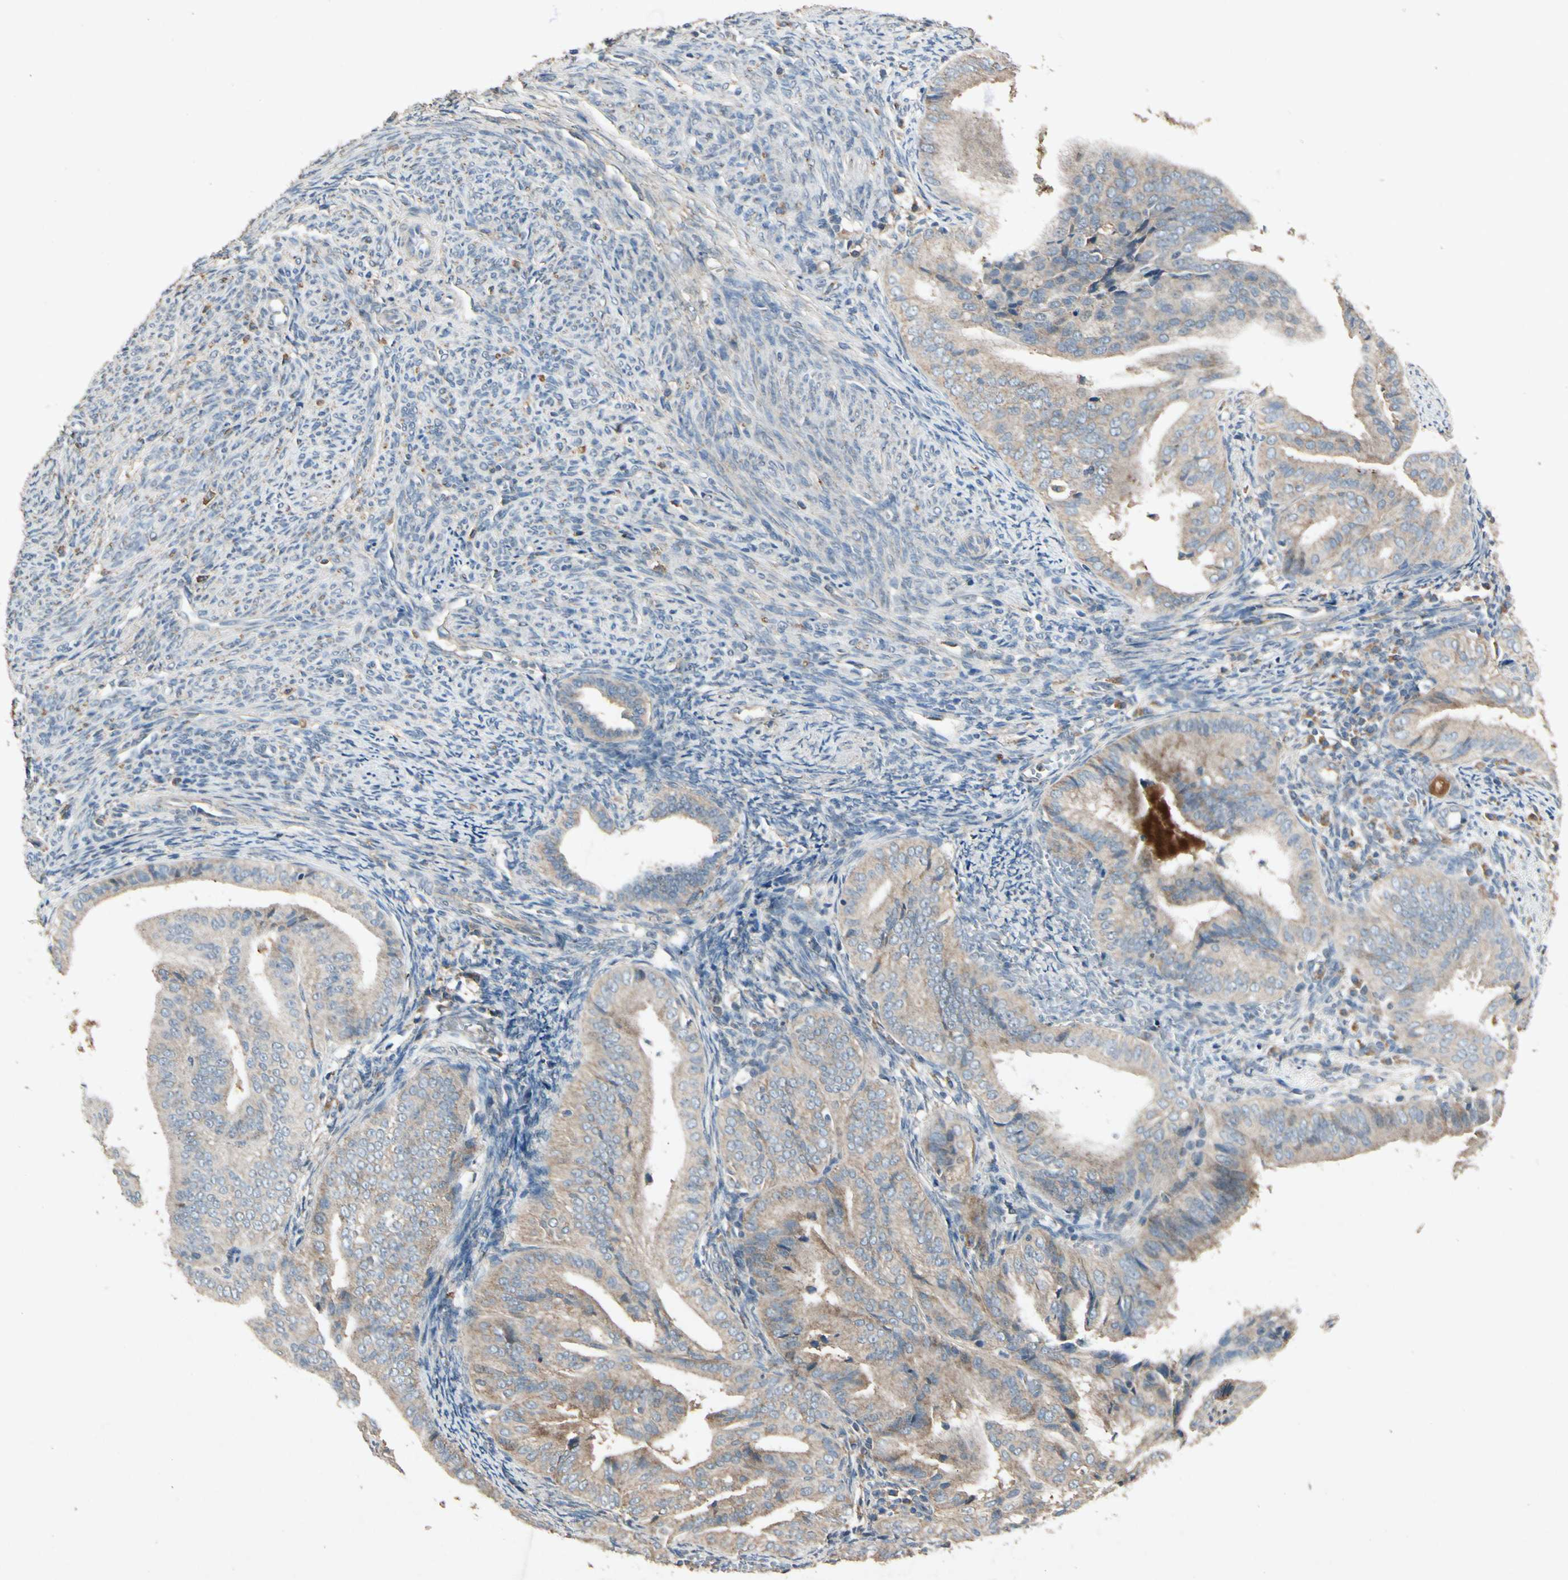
{"staining": {"intensity": "weak", "quantity": ">75%", "location": "cytoplasmic/membranous"}, "tissue": "endometrial cancer", "cell_type": "Tumor cells", "image_type": "cancer", "snomed": [{"axis": "morphology", "description": "Adenocarcinoma, NOS"}, {"axis": "topography", "description": "Endometrium"}], "caption": "Approximately >75% of tumor cells in human endometrial cancer demonstrate weak cytoplasmic/membranous protein expression as visualized by brown immunohistochemical staining.", "gene": "GPLD1", "patient": {"sex": "female", "age": 58}}